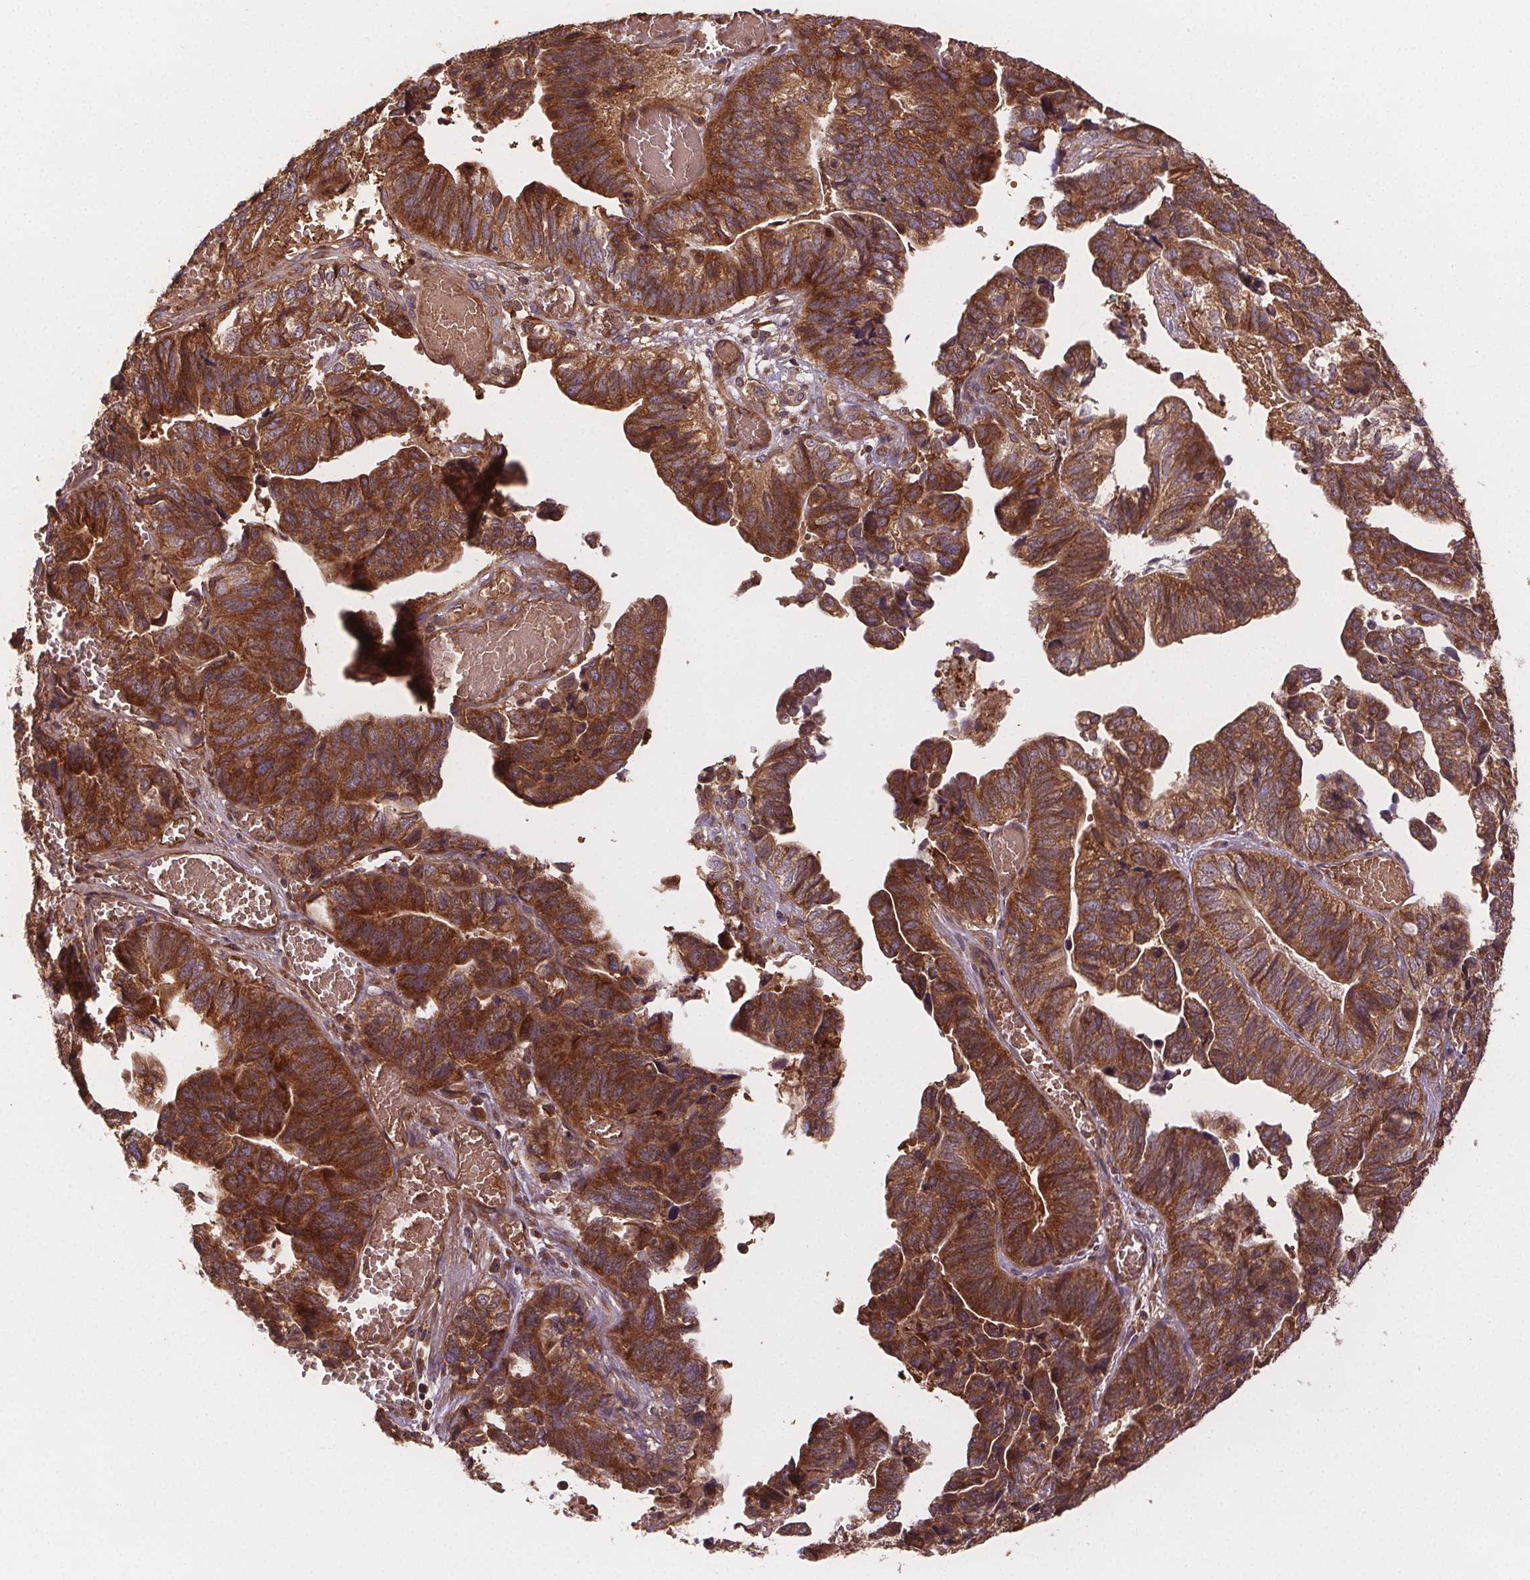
{"staining": {"intensity": "strong", "quantity": ">75%", "location": "cytoplasmic/membranous"}, "tissue": "stomach cancer", "cell_type": "Tumor cells", "image_type": "cancer", "snomed": [{"axis": "morphology", "description": "Adenocarcinoma, NOS"}, {"axis": "topography", "description": "Stomach, upper"}], "caption": "Adenocarcinoma (stomach) tissue reveals strong cytoplasmic/membranous expression in approximately >75% of tumor cells", "gene": "EIF3D", "patient": {"sex": "female", "age": 67}}